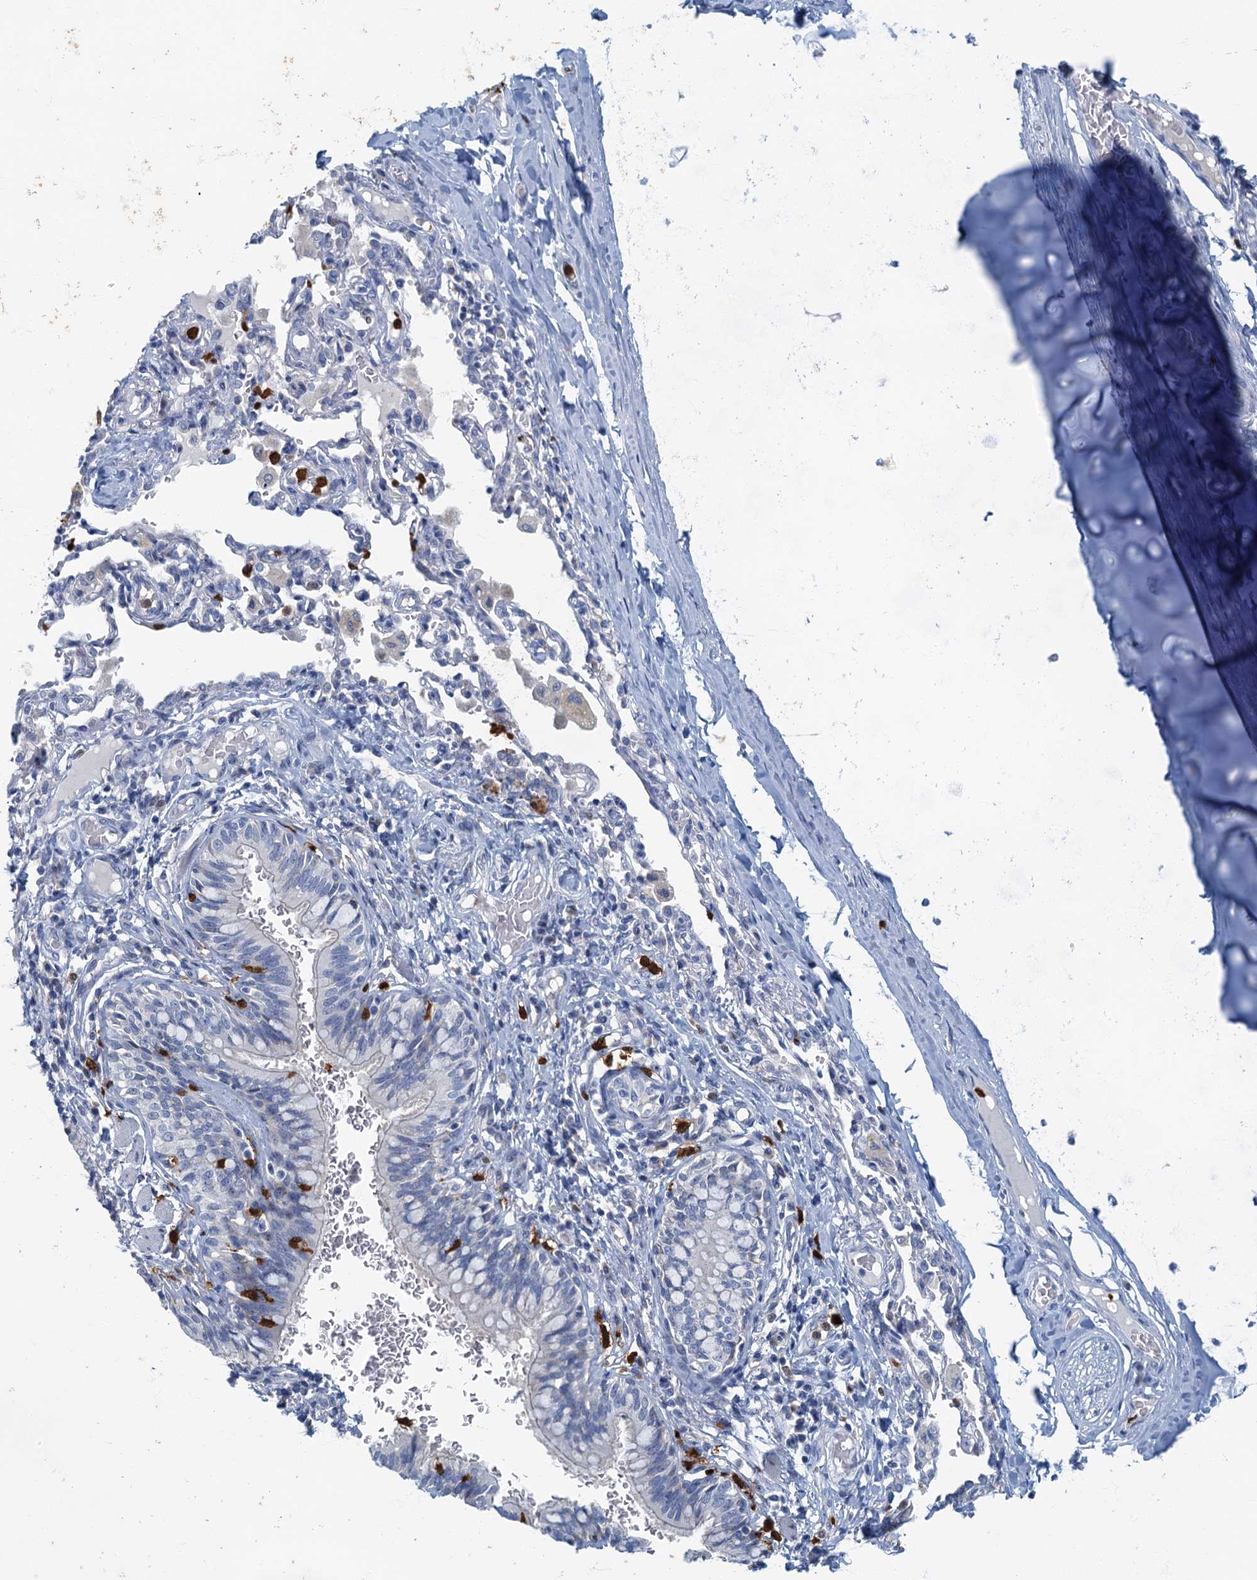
{"staining": {"intensity": "negative", "quantity": "none", "location": "none"}, "tissue": "bronchus", "cell_type": "Respiratory epithelial cells", "image_type": "normal", "snomed": [{"axis": "morphology", "description": "Normal tissue, NOS"}, {"axis": "topography", "description": "Cartilage tissue"}, {"axis": "topography", "description": "Bronchus"}], "caption": "Bronchus was stained to show a protein in brown. There is no significant positivity in respiratory epithelial cells. (DAB immunohistochemistry, high magnification).", "gene": "ANKDD1A", "patient": {"sex": "female", "age": 36}}